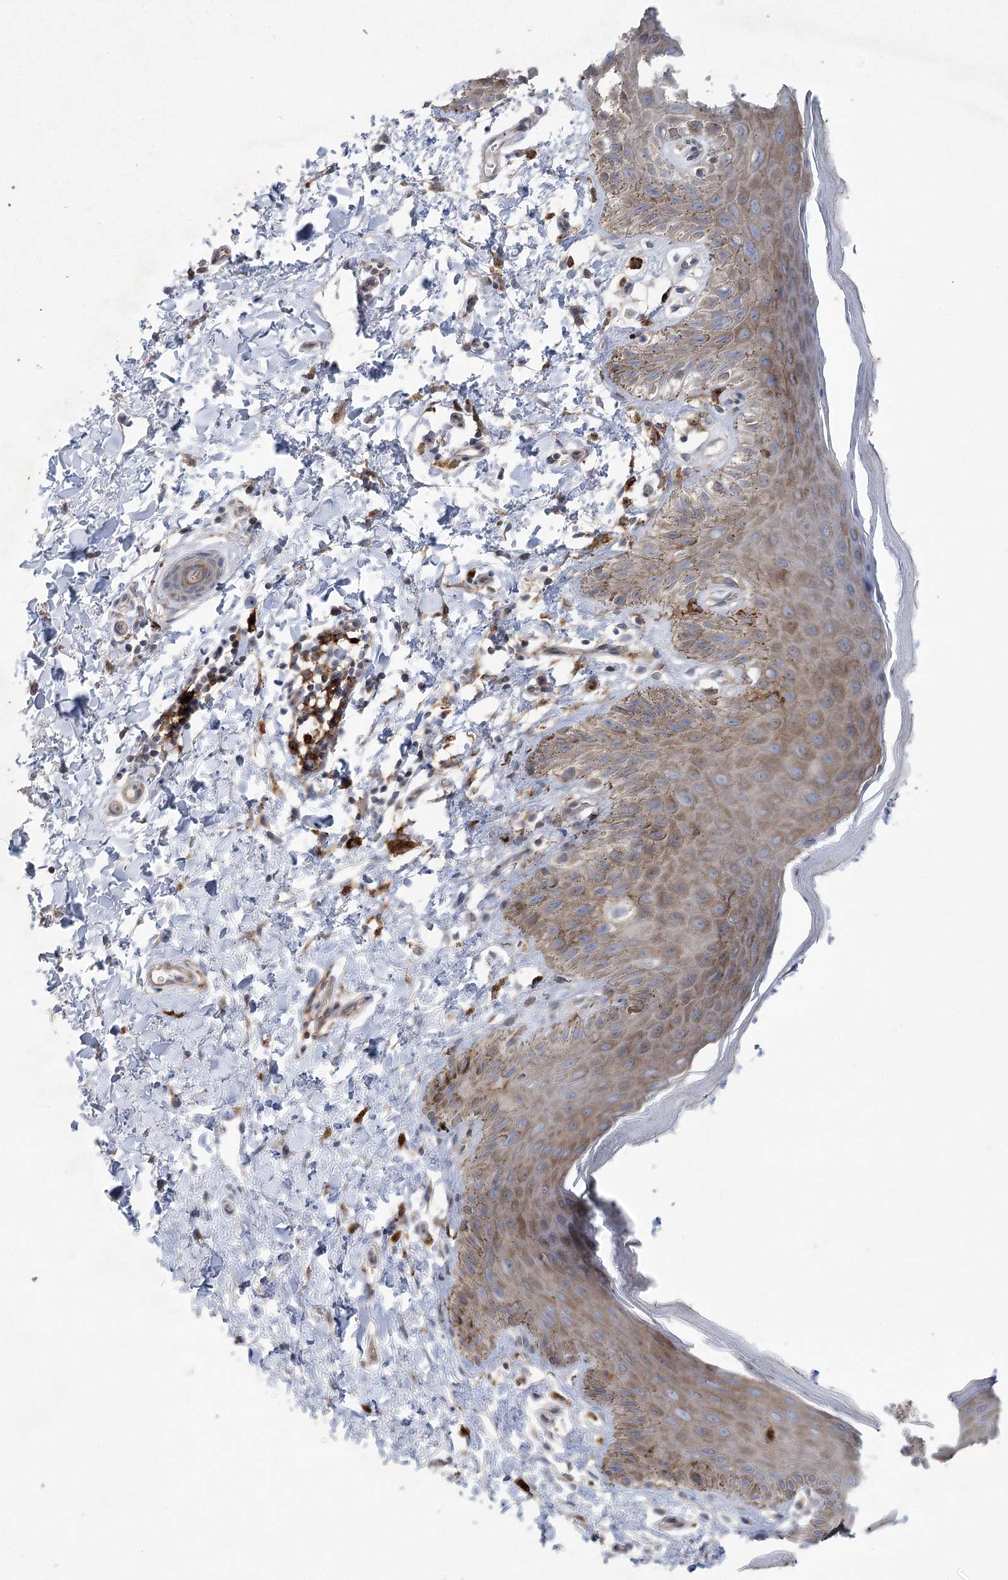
{"staining": {"intensity": "weak", "quantity": "25%-75%", "location": "cytoplasmic/membranous"}, "tissue": "skin", "cell_type": "Epidermal cells", "image_type": "normal", "snomed": [{"axis": "morphology", "description": "Normal tissue, NOS"}, {"axis": "topography", "description": "Anal"}], "caption": "Brown immunohistochemical staining in benign skin displays weak cytoplasmic/membranous positivity in about 25%-75% of epidermal cells.", "gene": "SCN11A", "patient": {"sex": "male", "age": 44}}